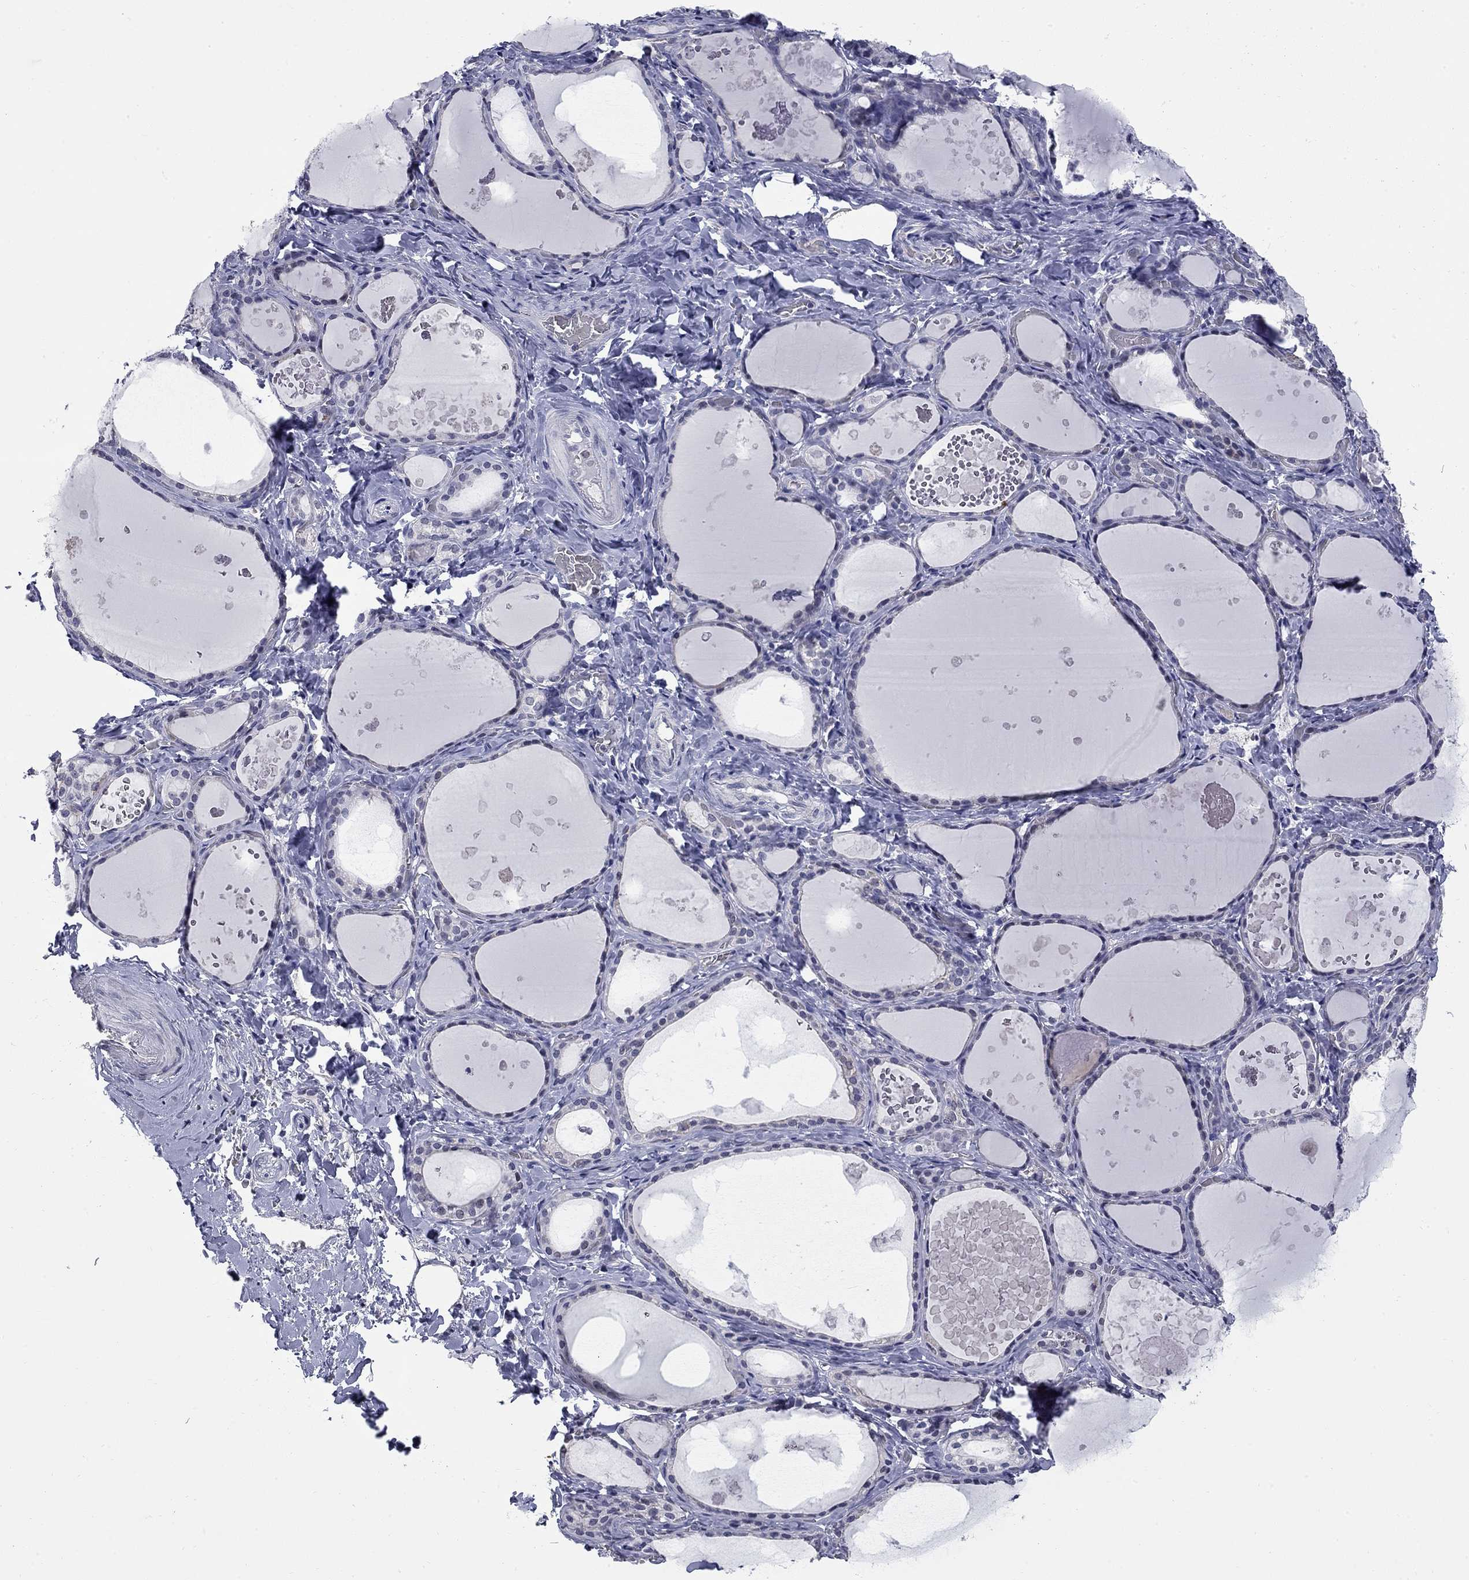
{"staining": {"intensity": "negative", "quantity": "none", "location": "none"}, "tissue": "thyroid gland", "cell_type": "Glandular cells", "image_type": "normal", "snomed": [{"axis": "morphology", "description": "Normal tissue, NOS"}, {"axis": "topography", "description": "Thyroid gland"}], "caption": "Immunohistochemical staining of benign human thyroid gland displays no significant positivity in glandular cells. The staining is performed using DAB (3,3'-diaminobenzidine) brown chromogen with nuclei counter-stained in using hematoxylin.", "gene": "HTR4", "patient": {"sex": "female", "age": 56}}